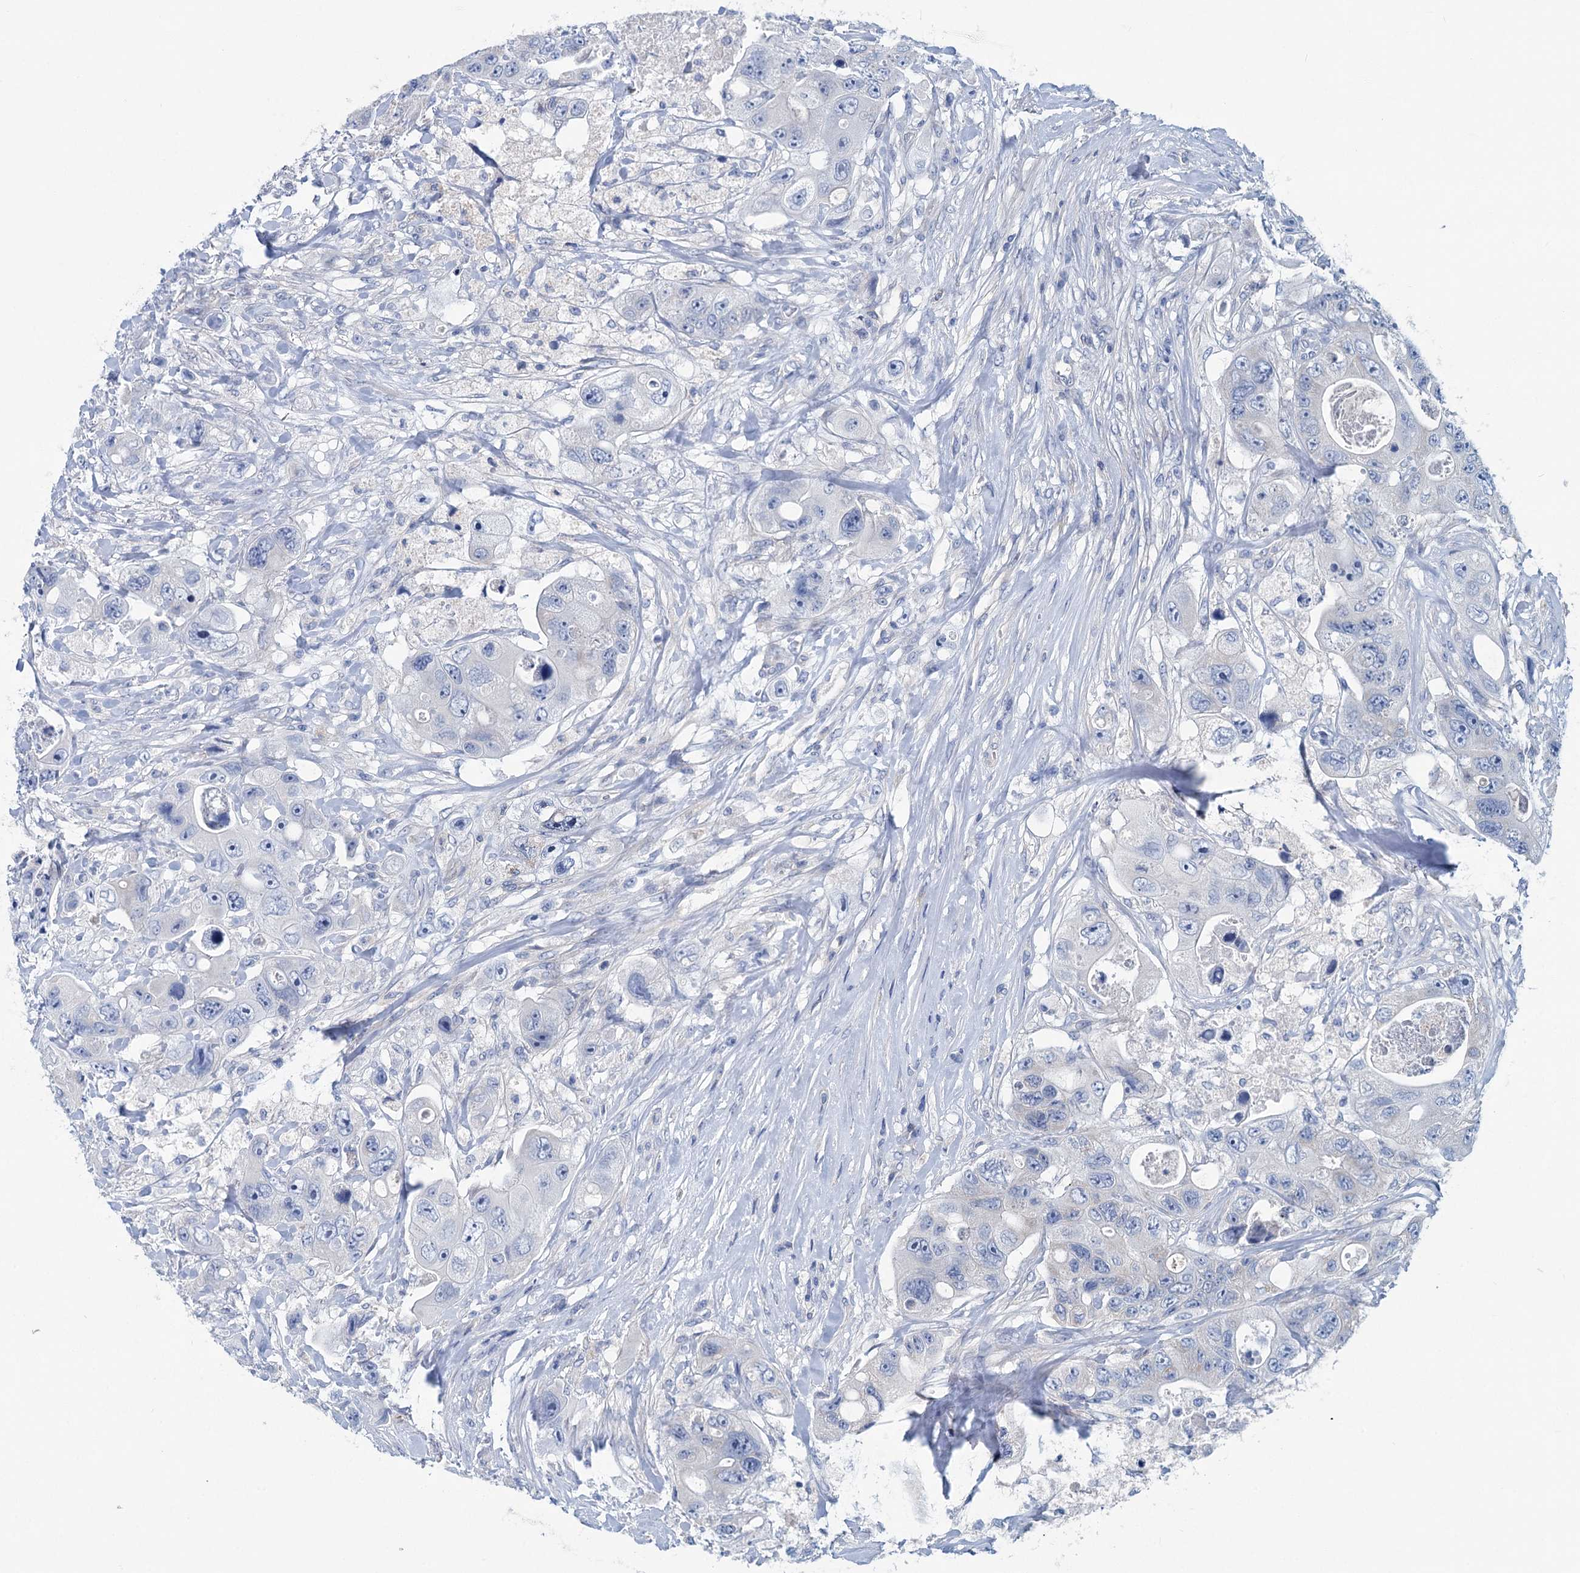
{"staining": {"intensity": "negative", "quantity": "none", "location": "none"}, "tissue": "colorectal cancer", "cell_type": "Tumor cells", "image_type": "cancer", "snomed": [{"axis": "morphology", "description": "Adenocarcinoma, NOS"}, {"axis": "topography", "description": "Colon"}], "caption": "Tumor cells are negative for brown protein staining in adenocarcinoma (colorectal).", "gene": "CHDH", "patient": {"sex": "female", "age": 46}}